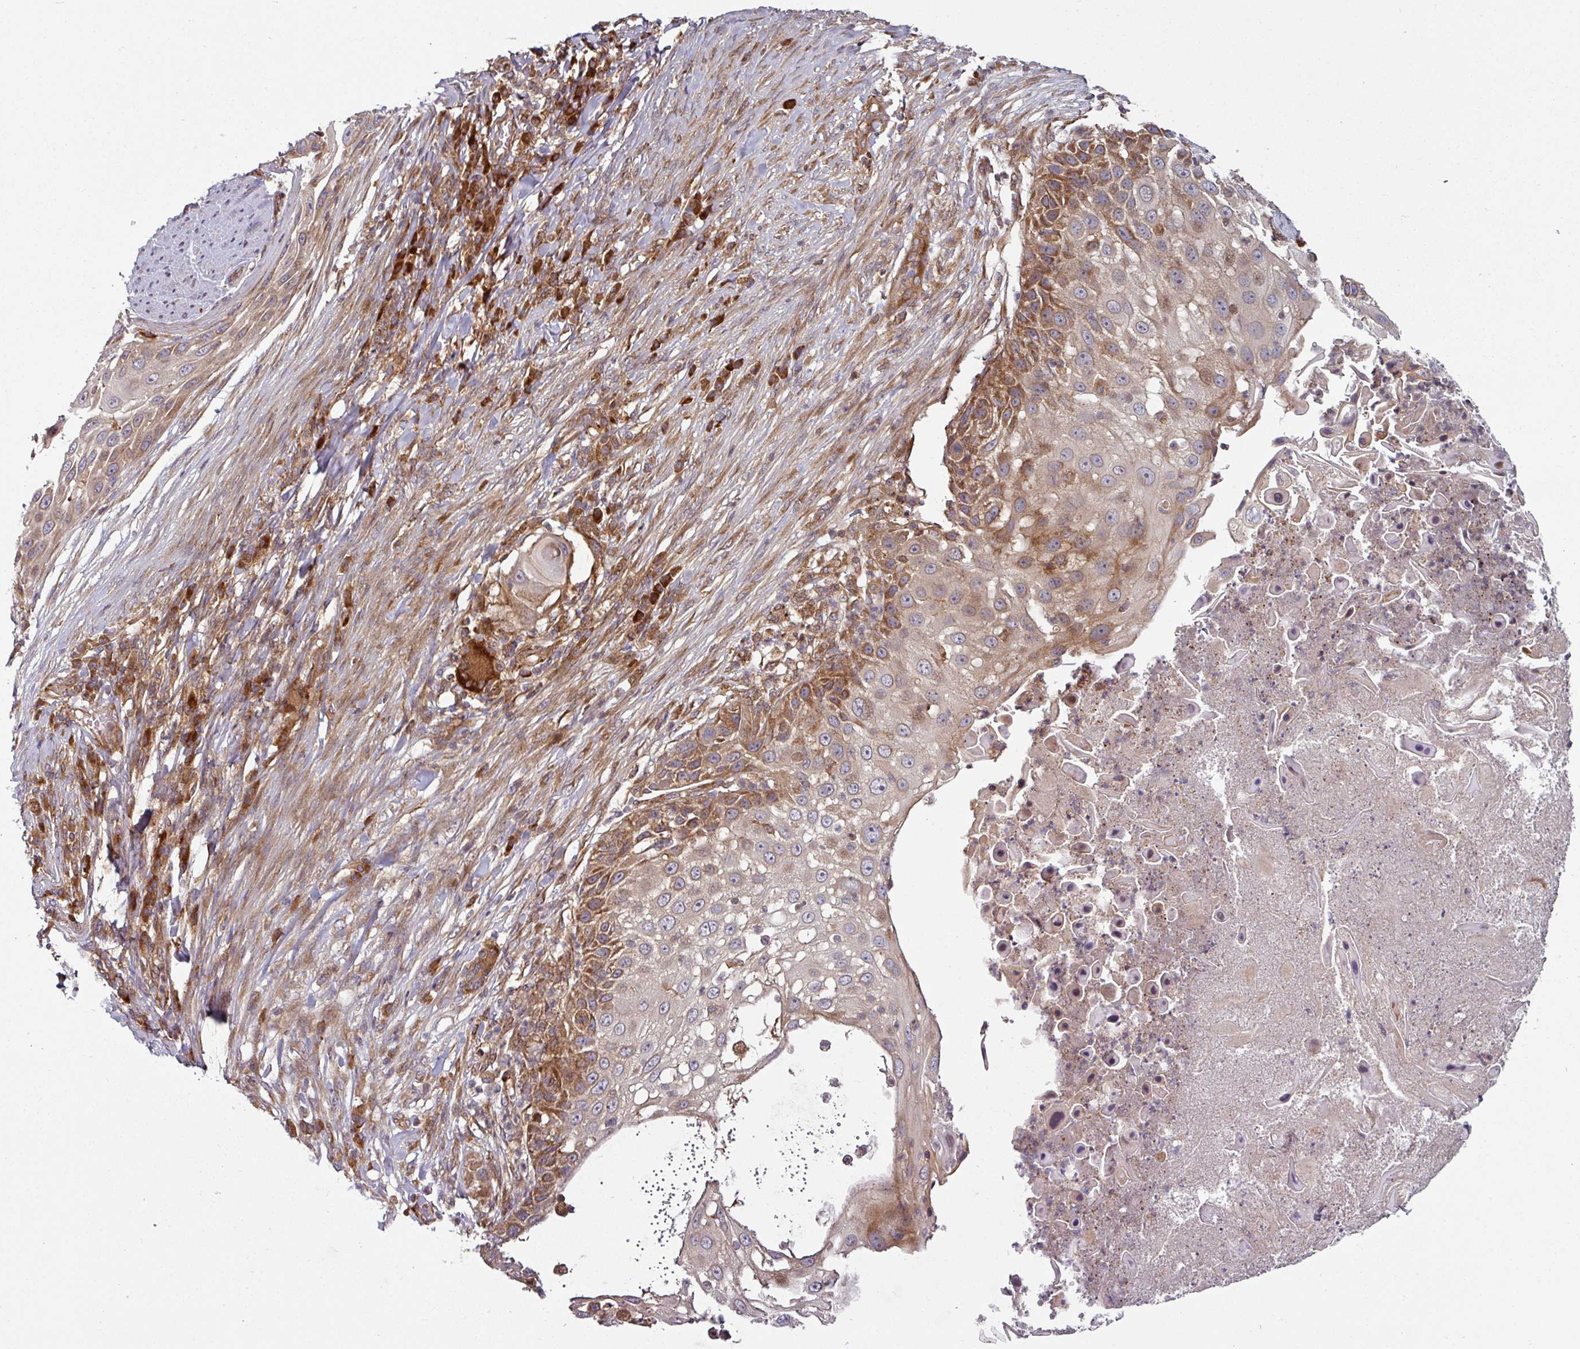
{"staining": {"intensity": "moderate", "quantity": "25%-75%", "location": "cytoplasmic/membranous"}, "tissue": "skin cancer", "cell_type": "Tumor cells", "image_type": "cancer", "snomed": [{"axis": "morphology", "description": "Squamous cell carcinoma, NOS"}, {"axis": "topography", "description": "Skin"}], "caption": "Protein expression analysis of skin cancer shows moderate cytoplasmic/membranous staining in approximately 25%-75% of tumor cells.", "gene": "RAB5A", "patient": {"sex": "female", "age": 44}}